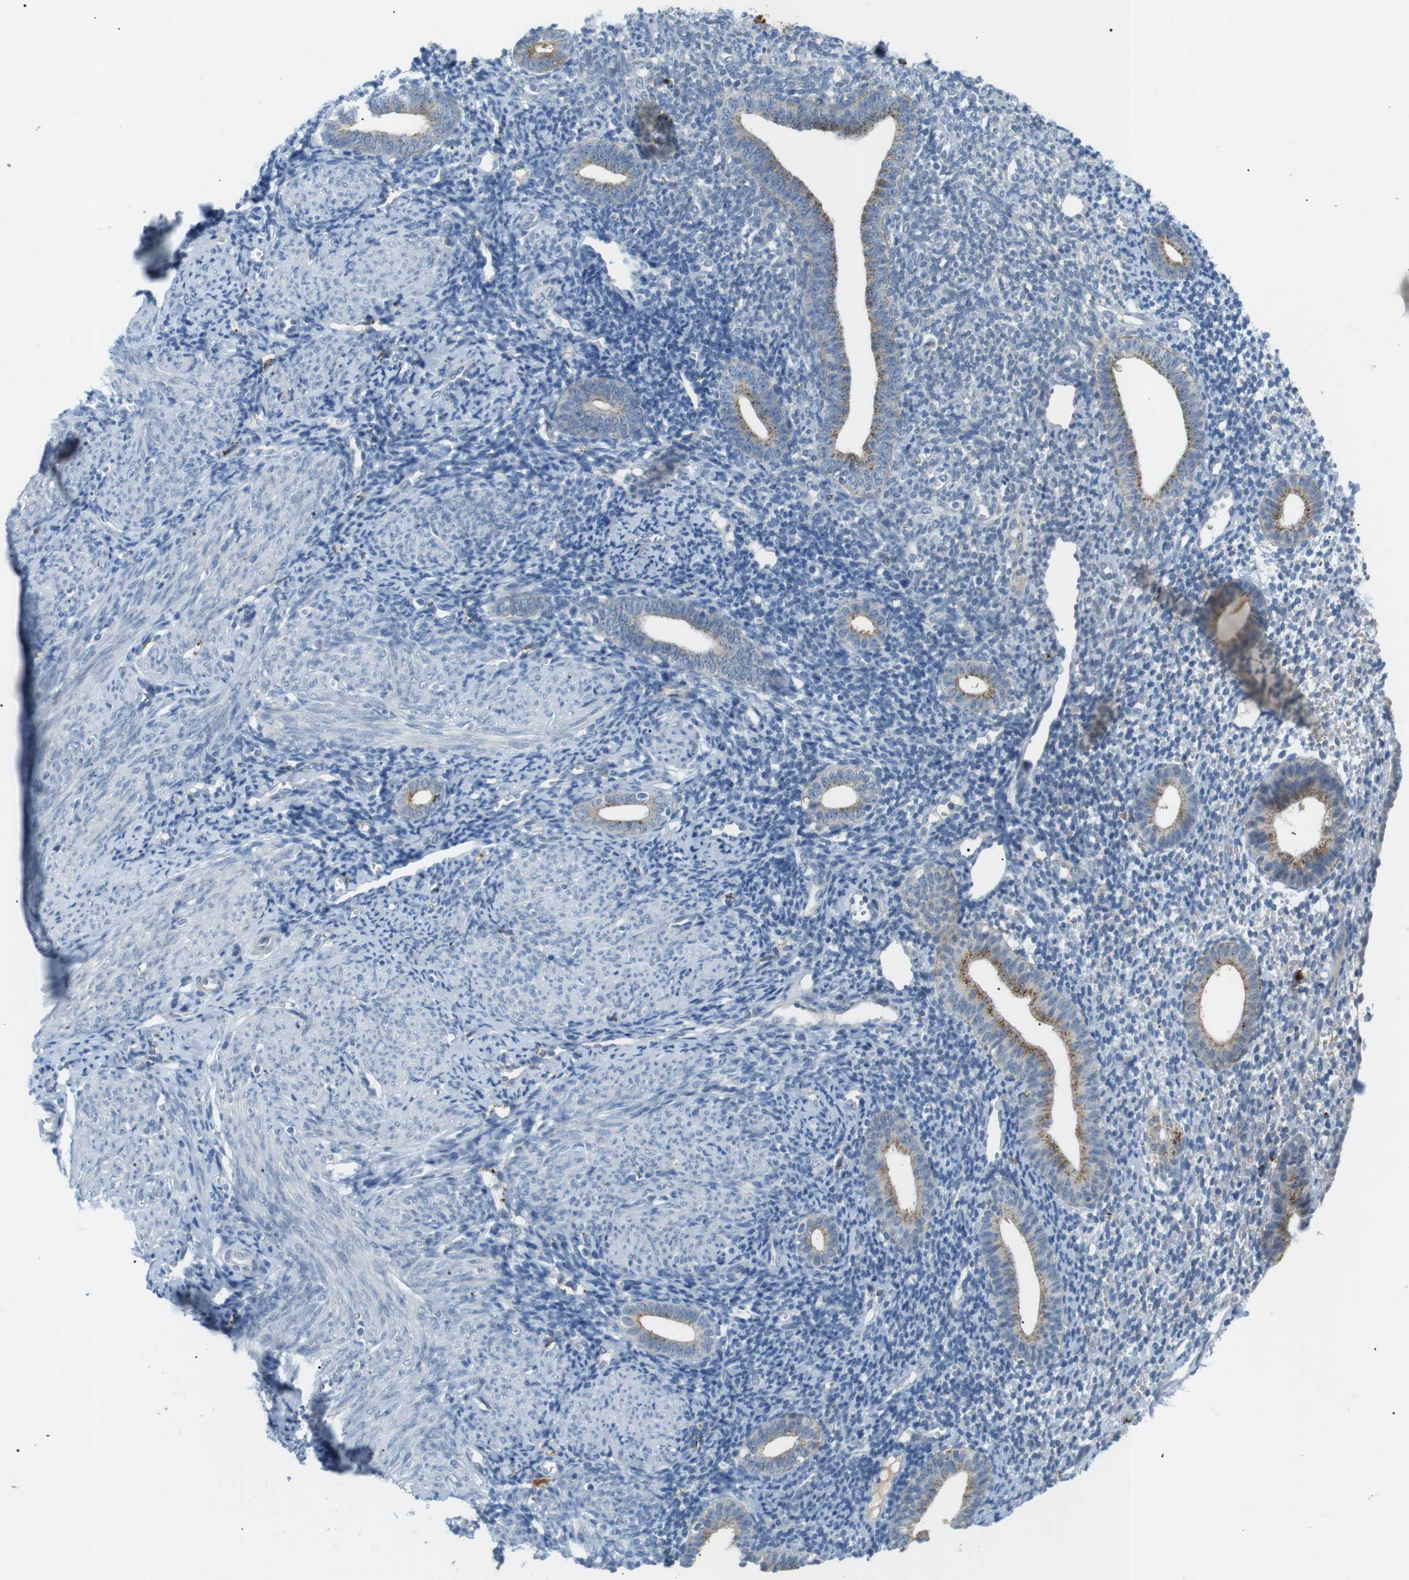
{"staining": {"intensity": "negative", "quantity": "none", "location": "none"}, "tissue": "endometrium", "cell_type": "Cells in endometrial stroma", "image_type": "normal", "snomed": [{"axis": "morphology", "description": "Normal tissue, NOS"}, {"axis": "topography", "description": "Endometrium"}], "caption": "Cells in endometrial stroma show no significant positivity in unremarkable endometrium. (DAB (3,3'-diaminobenzidine) immunohistochemistry (IHC) visualized using brightfield microscopy, high magnification).", "gene": "B4GALNT2", "patient": {"sex": "female", "age": 50}}